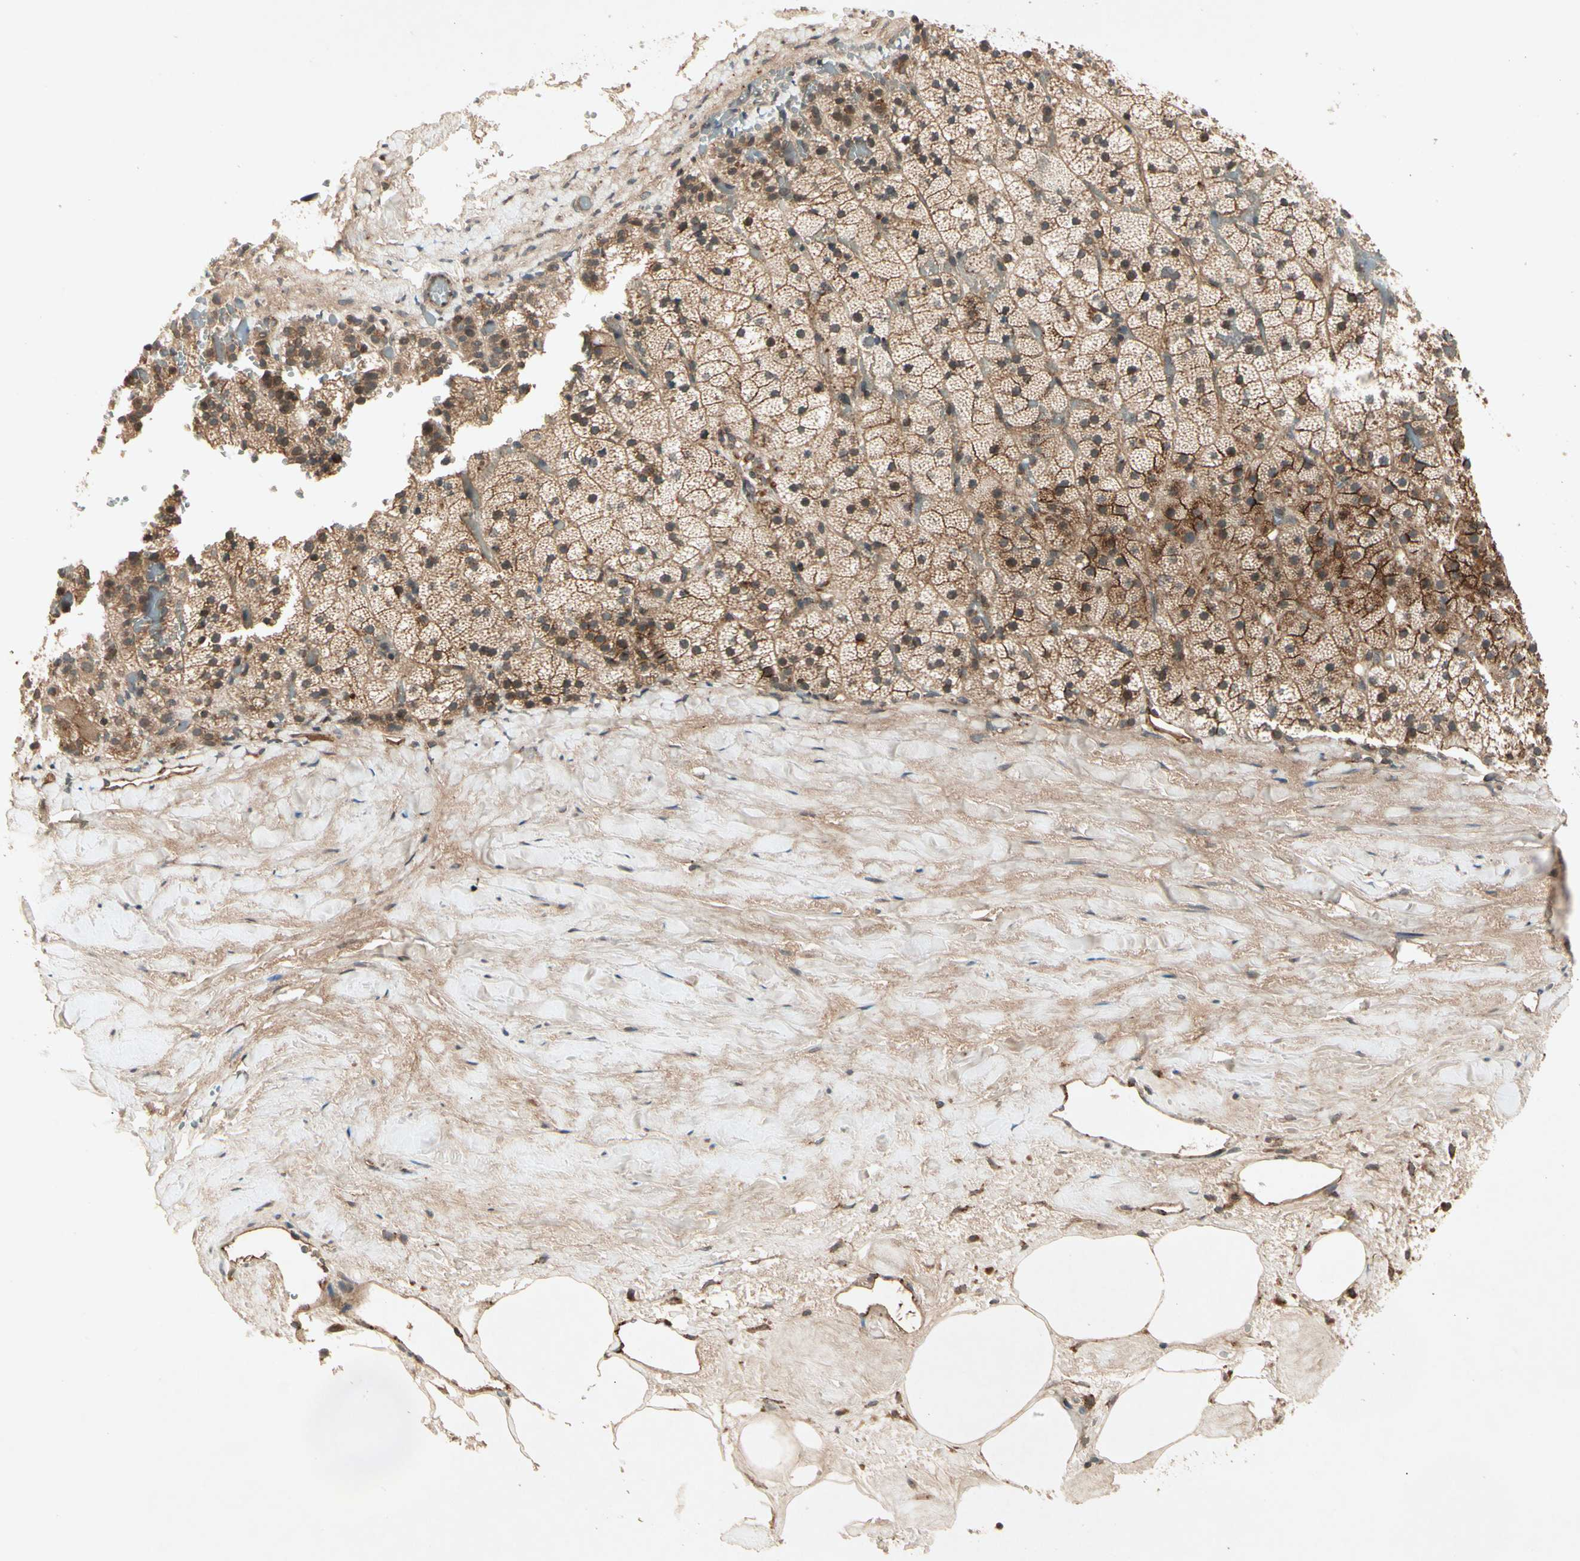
{"staining": {"intensity": "moderate", "quantity": "25%-75%", "location": "cytoplasmic/membranous"}, "tissue": "adrenal gland", "cell_type": "Glandular cells", "image_type": "normal", "snomed": [{"axis": "morphology", "description": "Normal tissue, NOS"}, {"axis": "topography", "description": "Adrenal gland"}], "caption": "About 25%-75% of glandular cells in normal human adrenal gland exhibit moderate cytoplasmic/membranous protein staining as visualized by brown immunohistochemical staining.", "gene": "FLOT1", "patient": {"sex": "male", "age": 35}}